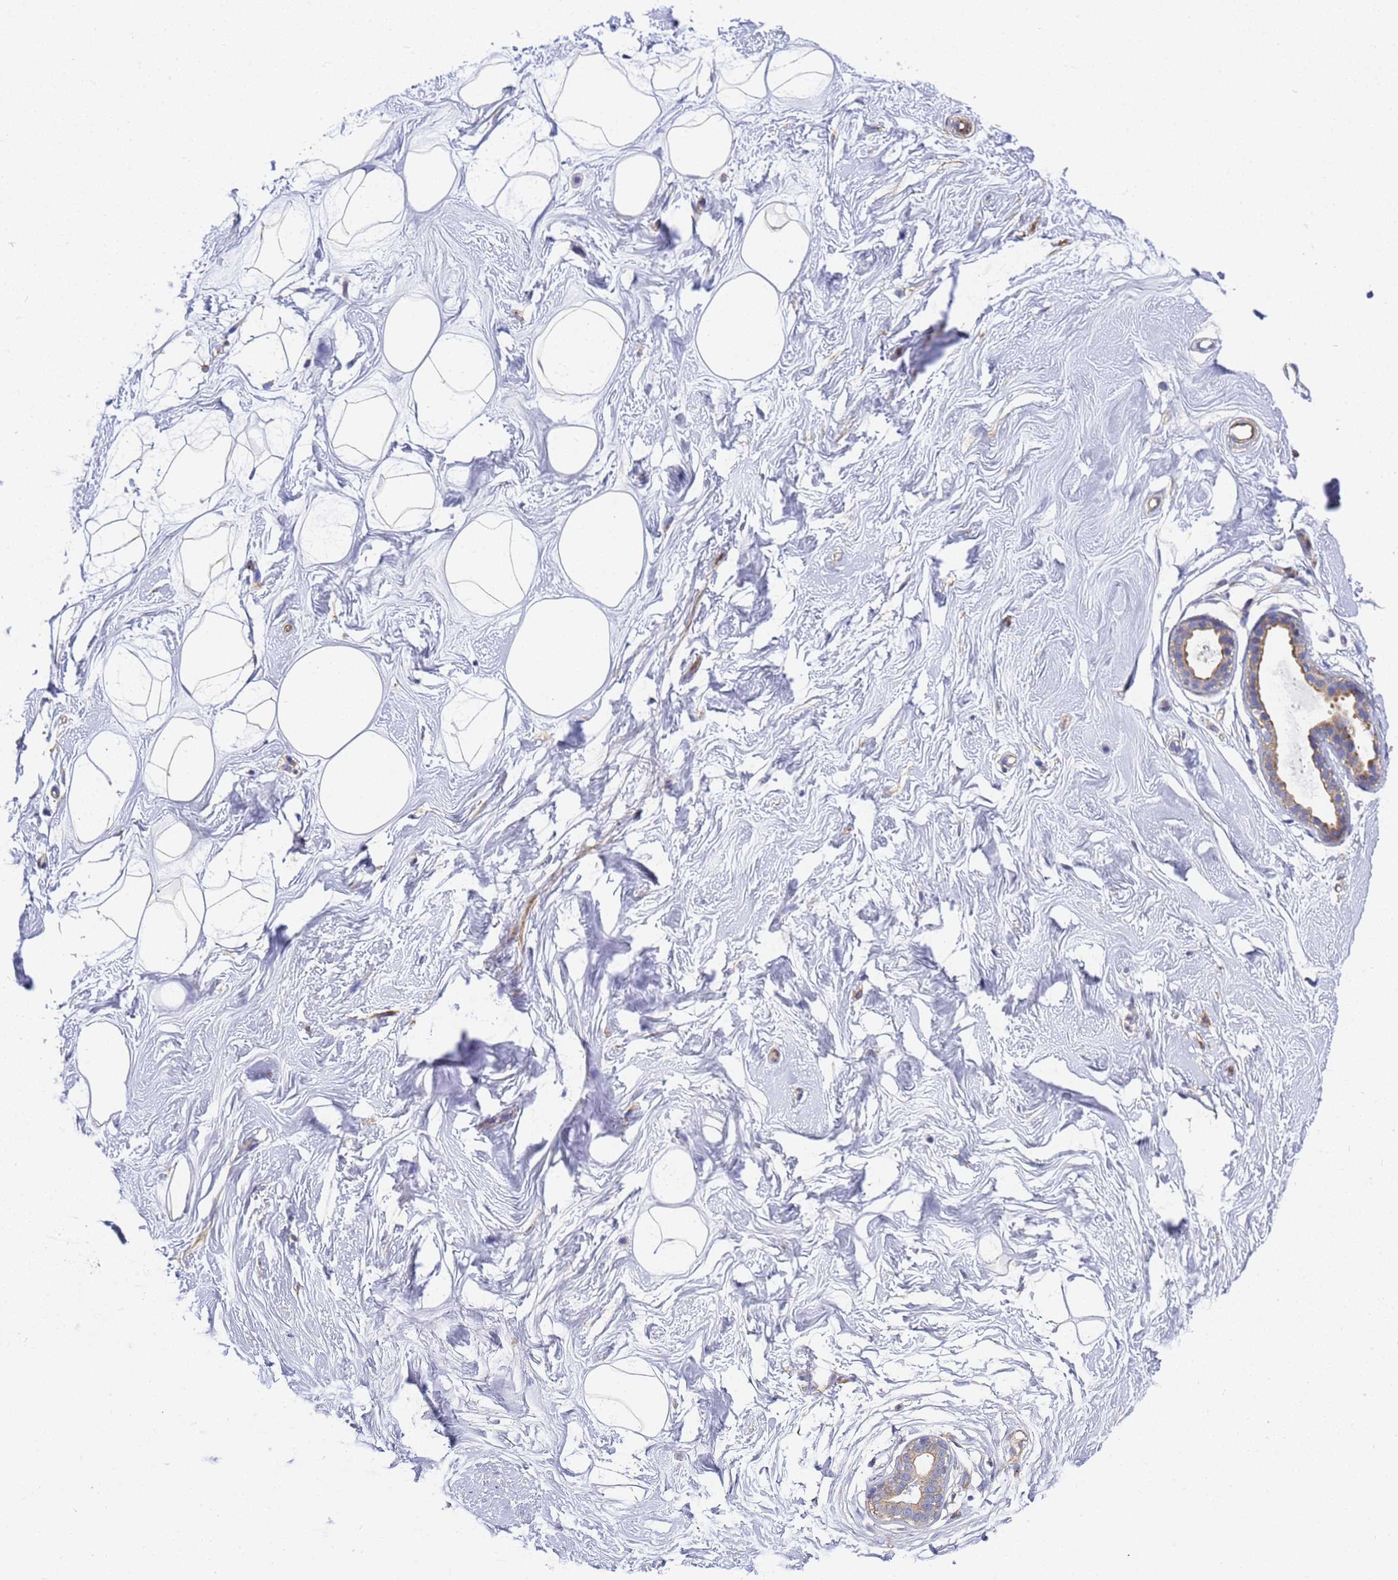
{"staining": {"intensity": "negative", "quantity": "none", "location": "none"}, "tissue": "breast", "cell_type": "Adipocytes", "image_type": "normal", "snomed": [{"axis": "morphology", "description": "Normal tissue, NOS"}, {"axis": "morphology", "description": "Adenoma, NOS"}, {"axis": "topography", "description": "Breast"}], "caption": "Adipocytes show no significant staining in normal breast. (DAB immunohistochemistry (IHC) visualized using brightfield microscopy, high magnification).", "gene": "ENSG00000198211", "patient": {"sex": "female", "age": 23}}